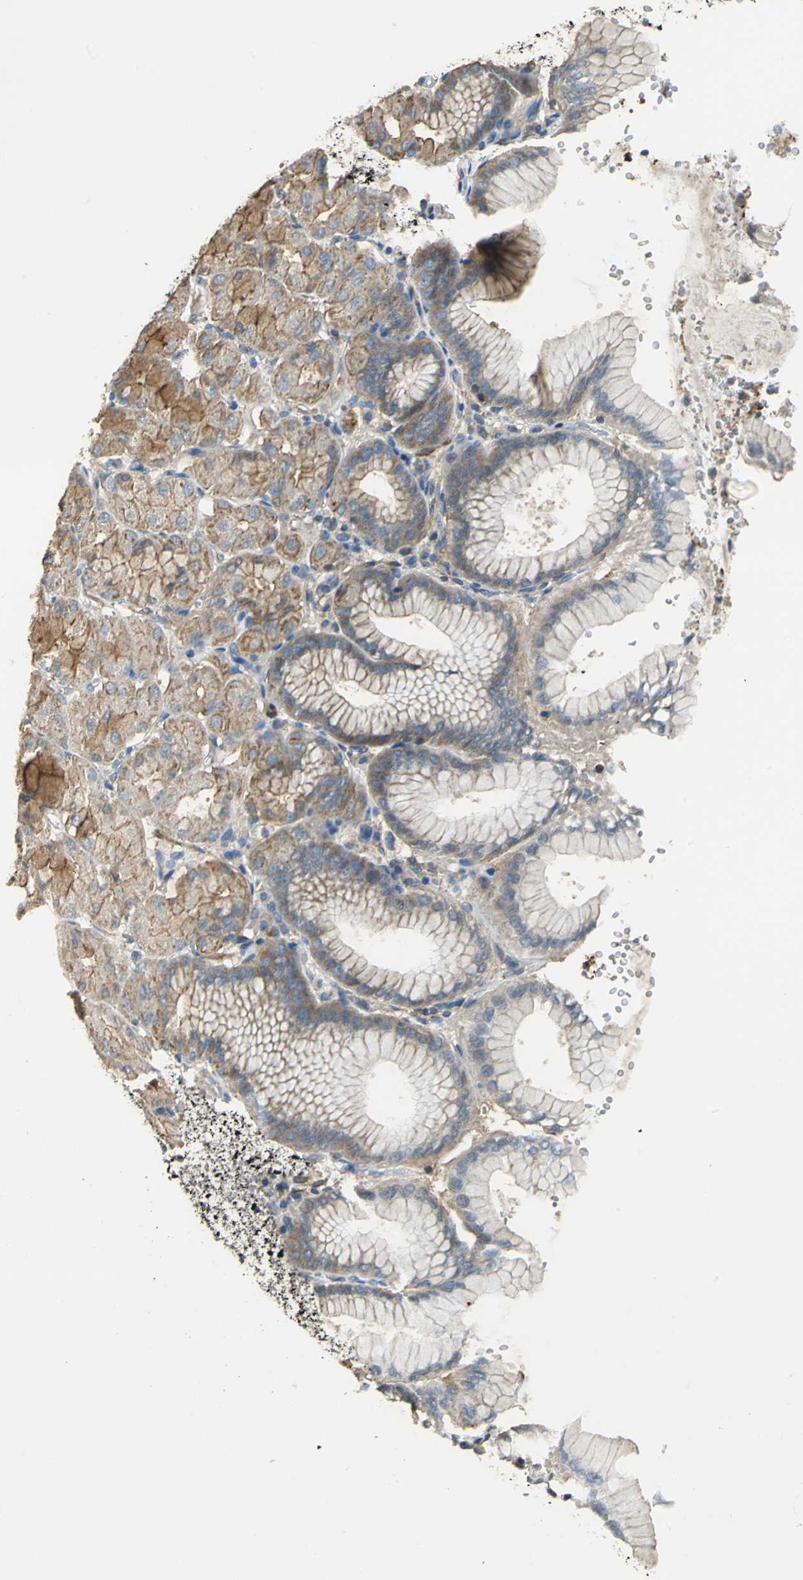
{"staining": {"intensity": "strong", "quantity": ">75%", "location": "cytoplasmic/membranous"}, "tissue": "stomach", "cell_type": "Glandular cells", "image_type": "normal", "snomed": [{"axis": "morphology", "description": "Normal tissue, NOS"}, {"axis": "topography", "description": "Stomach, upper"}], "caption": "High-magnification brightfield microscopy of benign stomach stained with DAB (brown) and counterstained with hematoxylin (blue). glandular cells exhibit strong cytoplasmic/membranous expression is present in about>75% of cells.", "gene": "PARVA", "patient": {"sex": "female", "age": 56}}